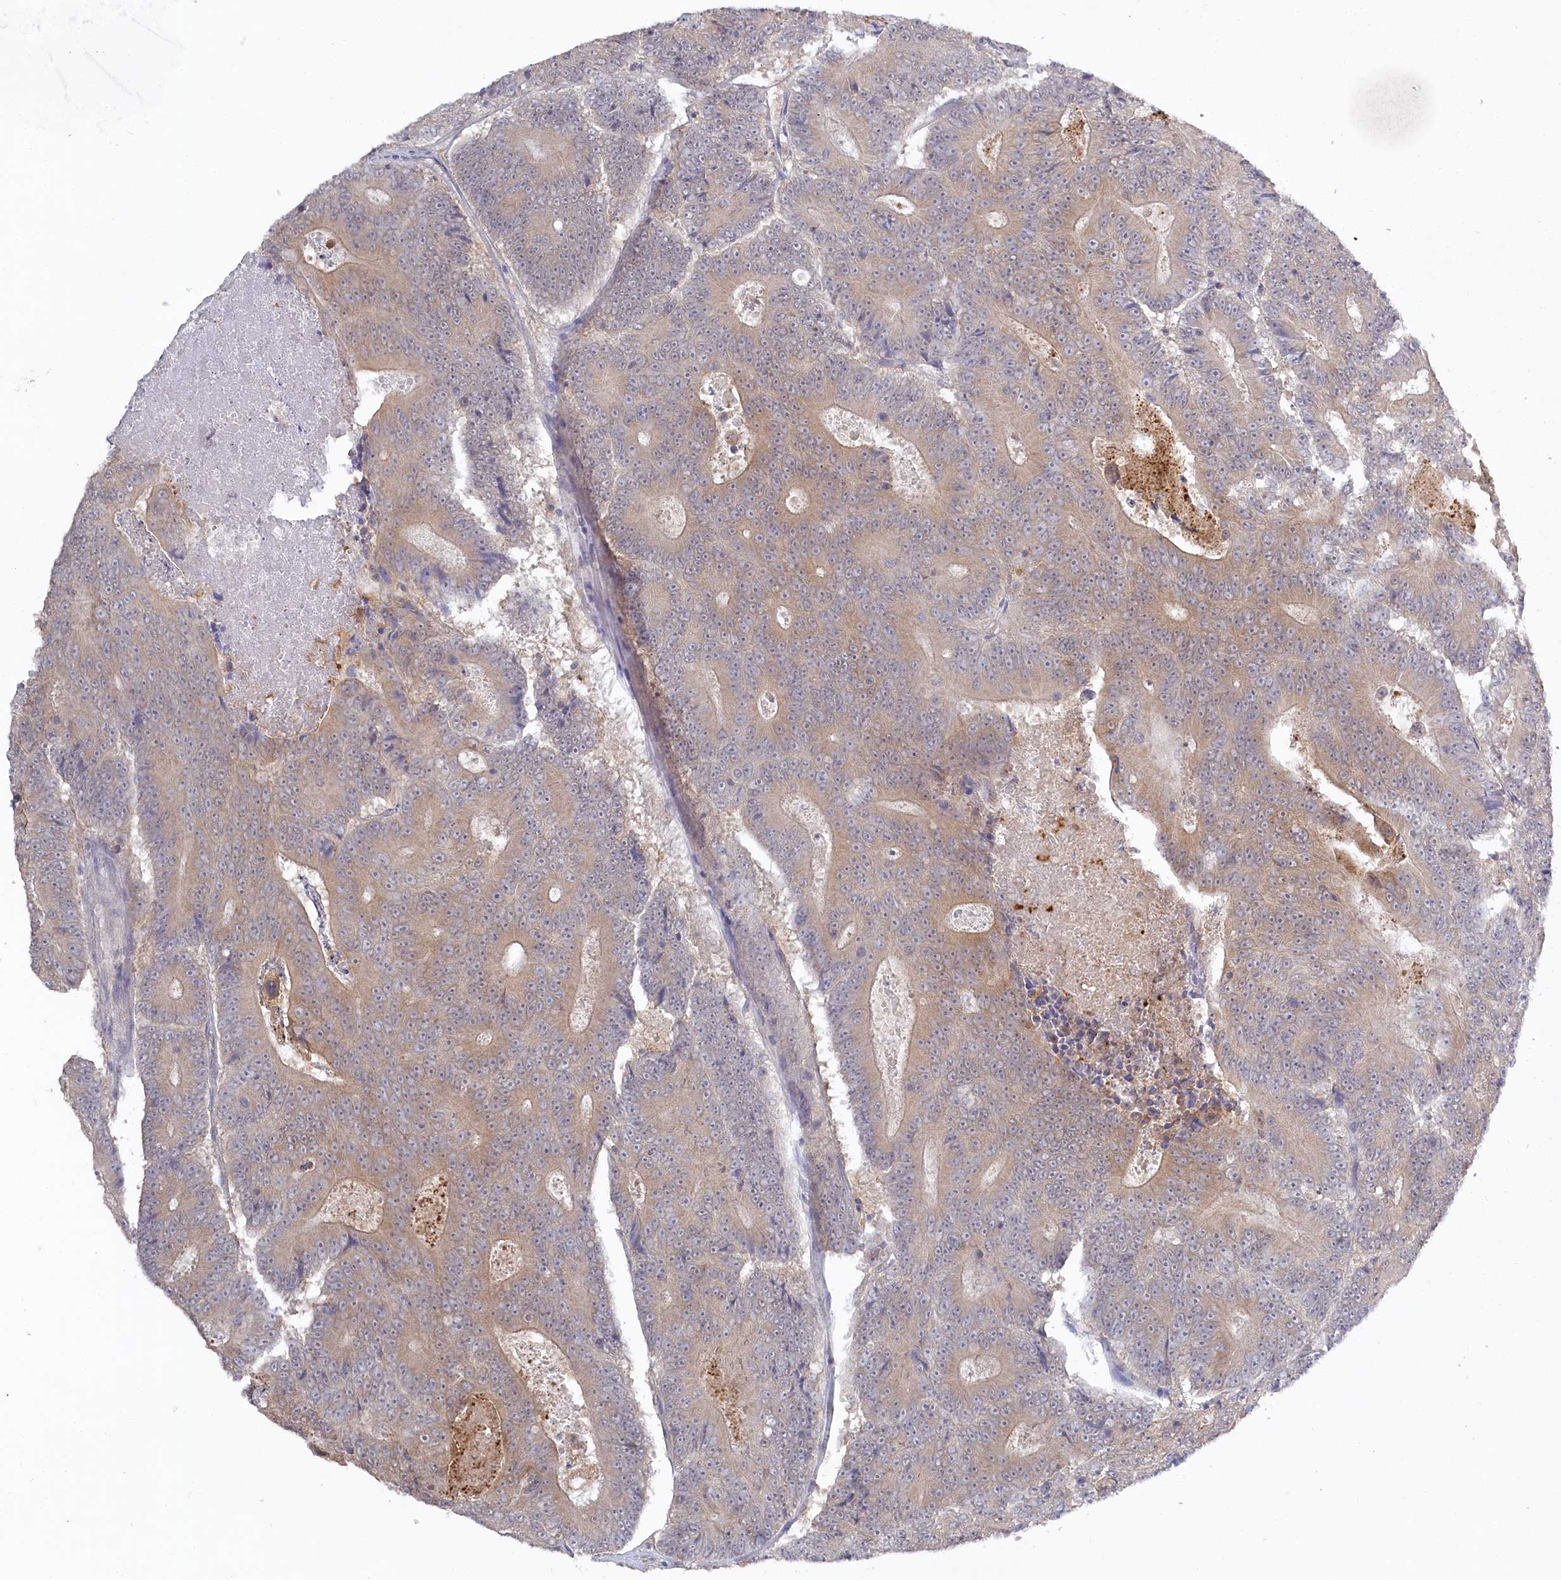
{"staining": {"intensity": "moderate", "quantity": "<25%", "location": "cytoplasmic/membranous"}, "tissue": "colorectal cancer", "cell_type": "Tumor cells", "image_type": "cancer", "snomed": [{"axis": "morphology", "description": "Adenocarcinoma, NOS"}, {"axis": "topography", "description": "Colon"}], "caption": "Immunohistochemical staining of colorectal cancer (adenocarcinoma) demonstrates low levels of moderate cytoplasmic/membranous staining in about <25% of tumor cells. The staining is performed using DAB (3,3'-diaminobenzidine) brown chromogen to label protein expression. The nuclei are counter-stained blue using hematoxylin.", "gene": "AAMDC", "patient": {"sex": "male", "age": 83}}